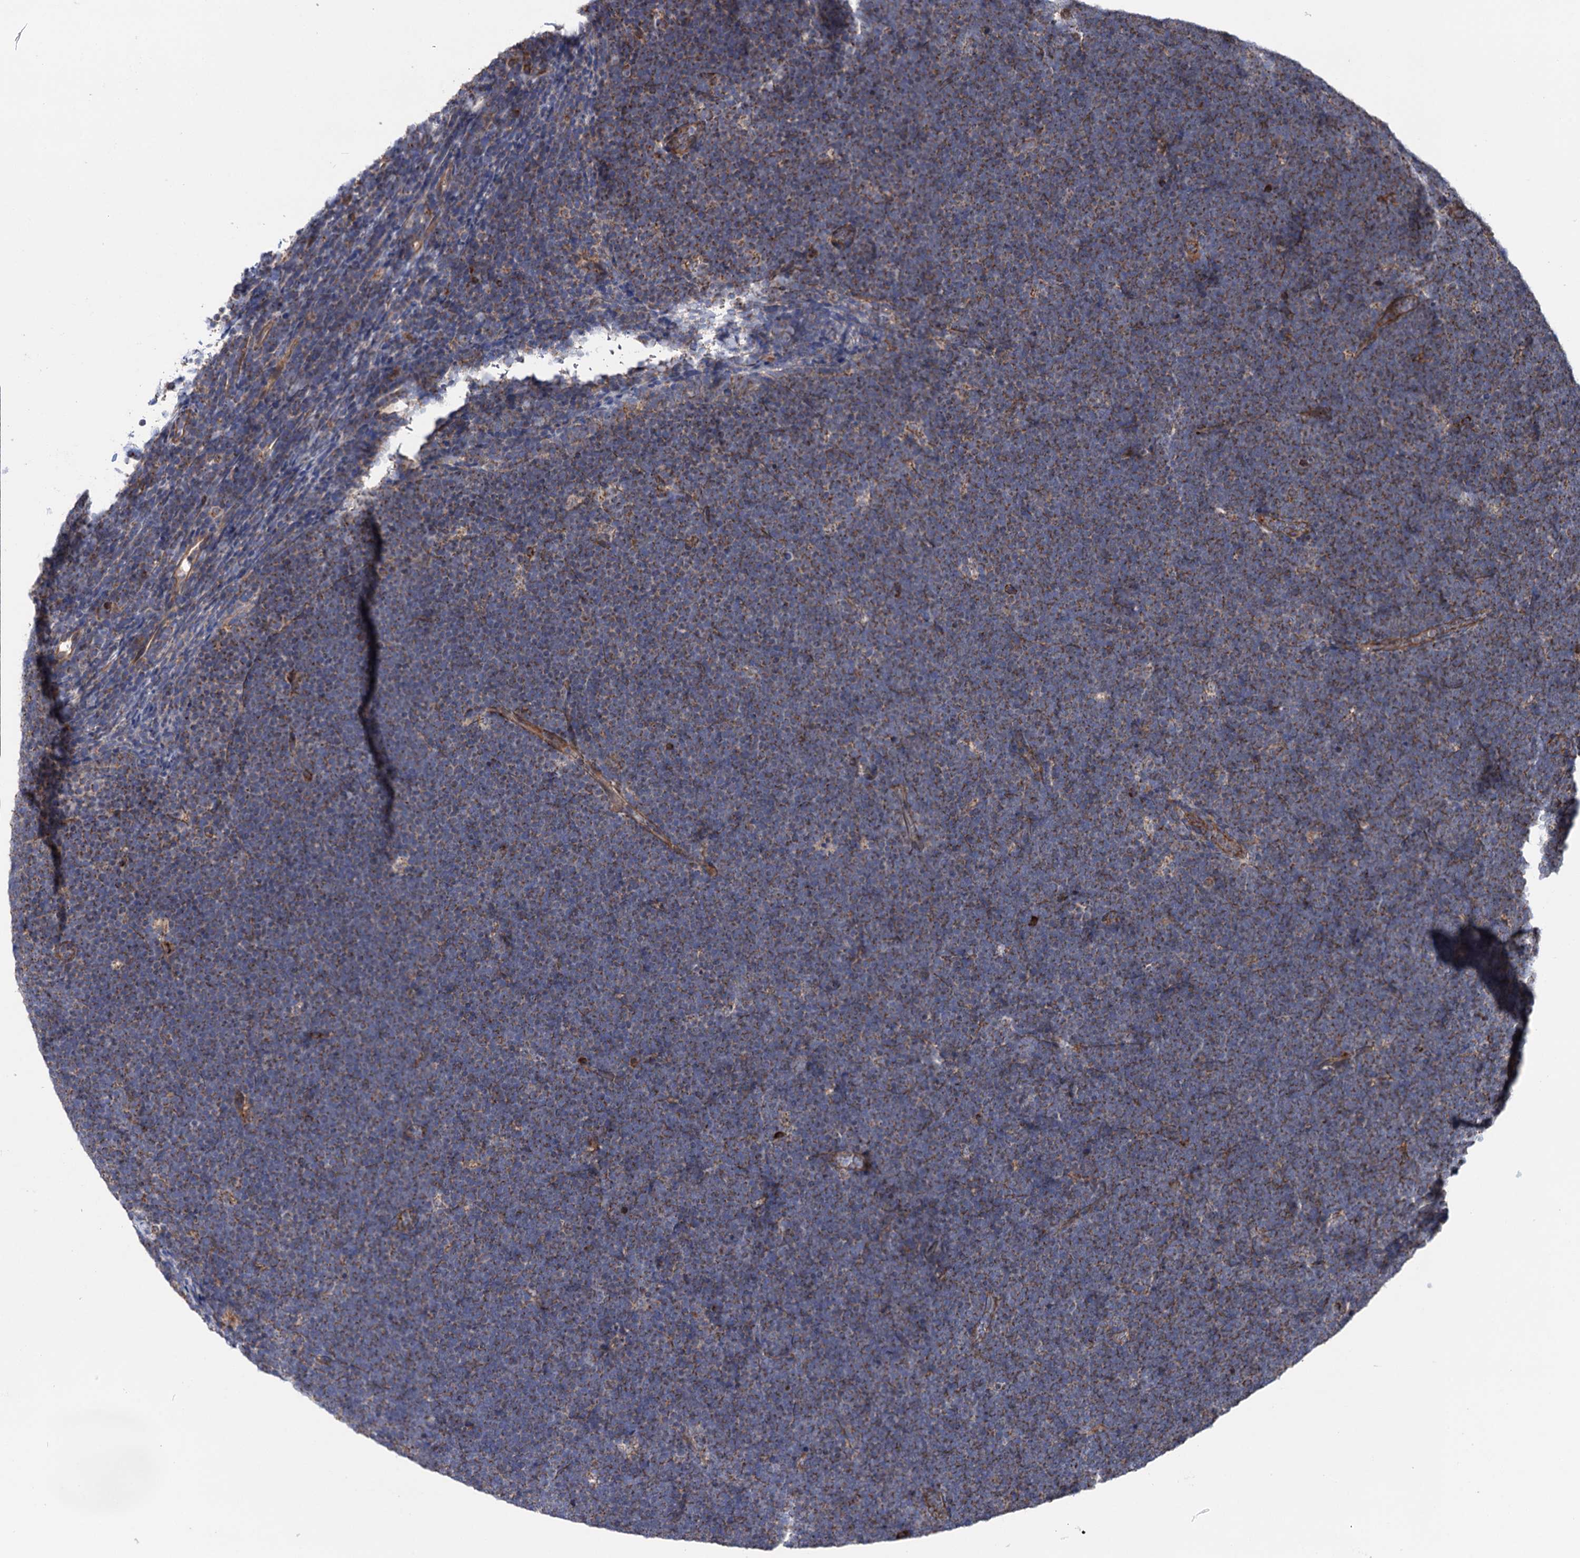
{"staining": {"intensity": "moderate", "quantity": "25%-75%", "location": "cytoplasmic/membranous"}, "tissue": "lymphoma", "cell_type": "Tumor cells", "image_type": "cancer", "snomed": [{"axis": "morphology", "description": "Malignant lymphoma, non-Hodgkin's type, High grade"}, {"axis": "topography", "description": "Lymph node"}], "caption": "High-magnification brightfield microscopy of malignant lymphoma, non-Hodgkin's type (high-grade) stained with DAB (3,3'-diaminobenzidine) (brown) and counterstained with hematoxylin (blue). tumor cells exhibit moderate cytoplasmic/membranous expression is seen in about25%-75% of cells. (DAB (3,3'-diaminobenzidine) IHC, brown staining for protein, blue staining for nuclei).", "gene": "SUCLA2", "patient": {"sex": "male", "age": 13}}